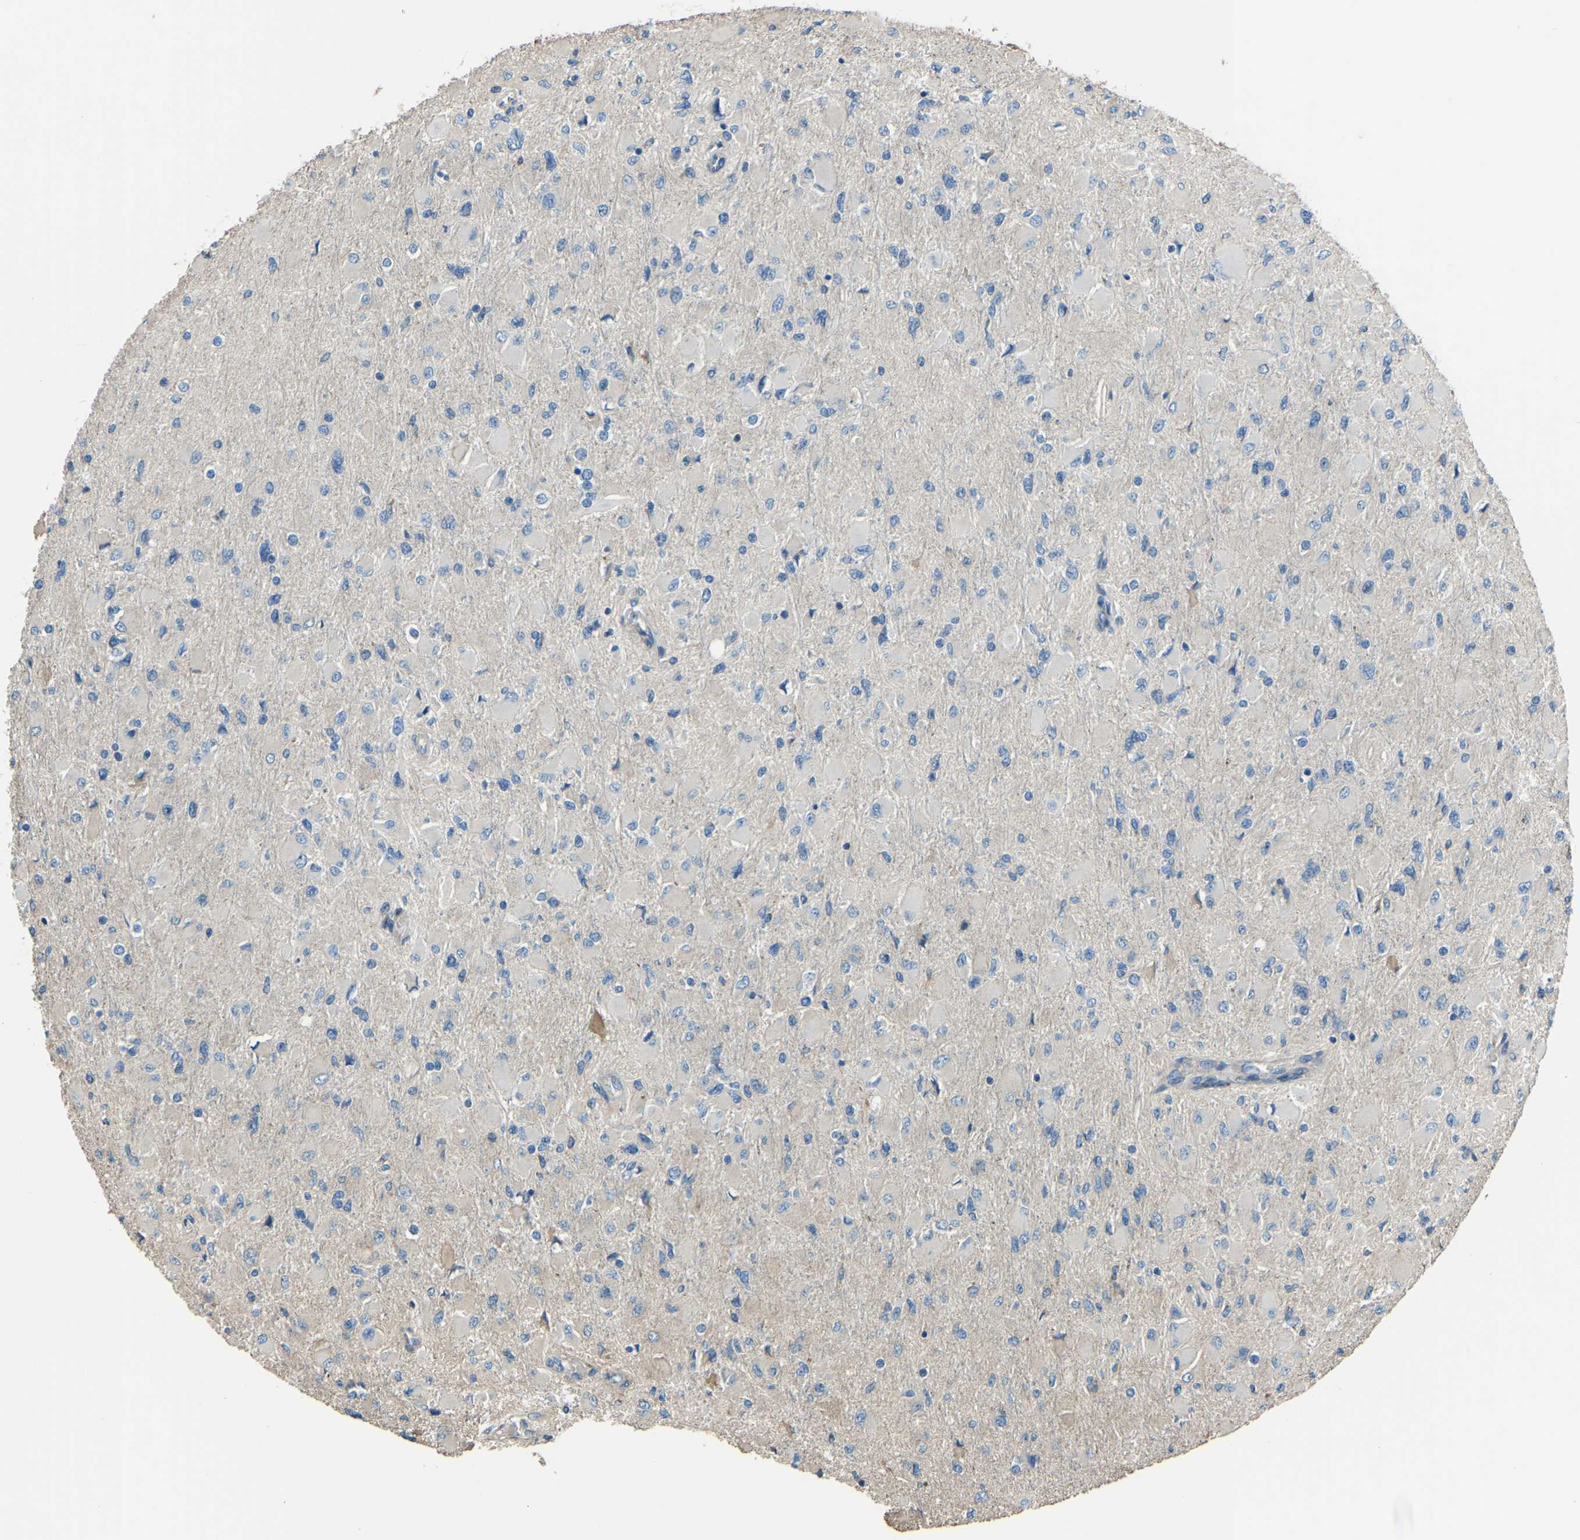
{"staining": {"intensity": "negative", "quantity": "none", "location": "none"}, "tissue": "glioma", "cell_type": "Tumor cells", "image_type": "cancer", "snomed": [{"axis": "morphology", "description": "Glioma, malignant, High grade"}, {"axis": "topography", "description": "Cerebral cortex"}], "caption": "This is a photomicrograph of immunohistochemistry staining of high-grade glioma (malignant), which shows no expression in tumor cells.", "gene": "COL3A1", "patient": {"sex": "female", "age": 36}}